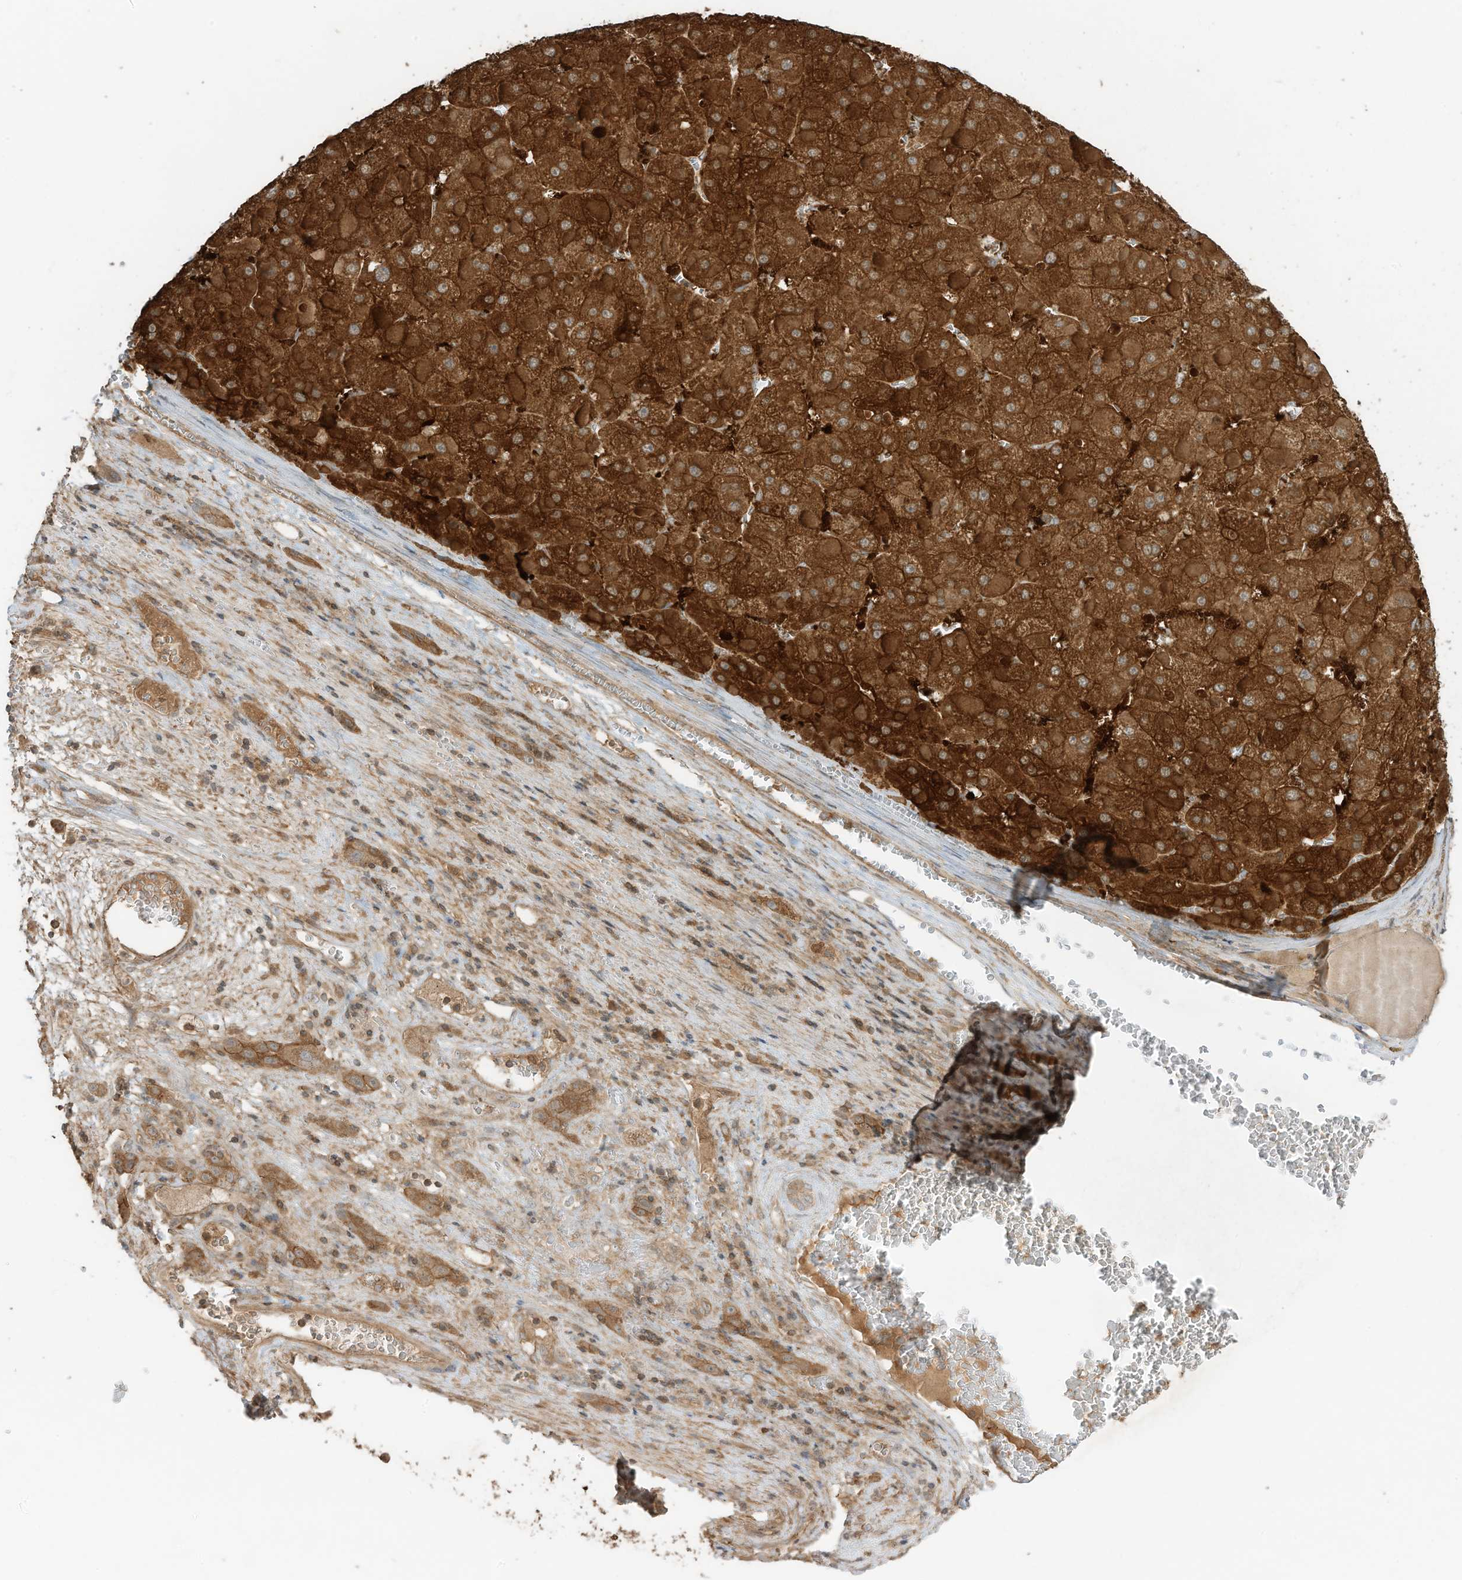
{"staining": {"intensity": "strong", "quantity": ">75%", "location": "cytoplasmic/membranous"}, "tissue": "liver cancer", "cell_type": "Tumor cells", "image_type": "cancer", "snomed": [{"axis": "morphology", "description": "Carcinoma, Hepatocellular, NOS"}, {"axis": "topography", "description": "Liver"}], "caption": "A brown stain labels strong cytoplasmic/membranous expression of a protein in human hepatocellular carcinoma (liver) tumor cells. The protein of interest is shown in brown color, while the nuclei are stained blue.", "gene": "SLC25A12", "patient": {"sex": "female", "age": 73}}